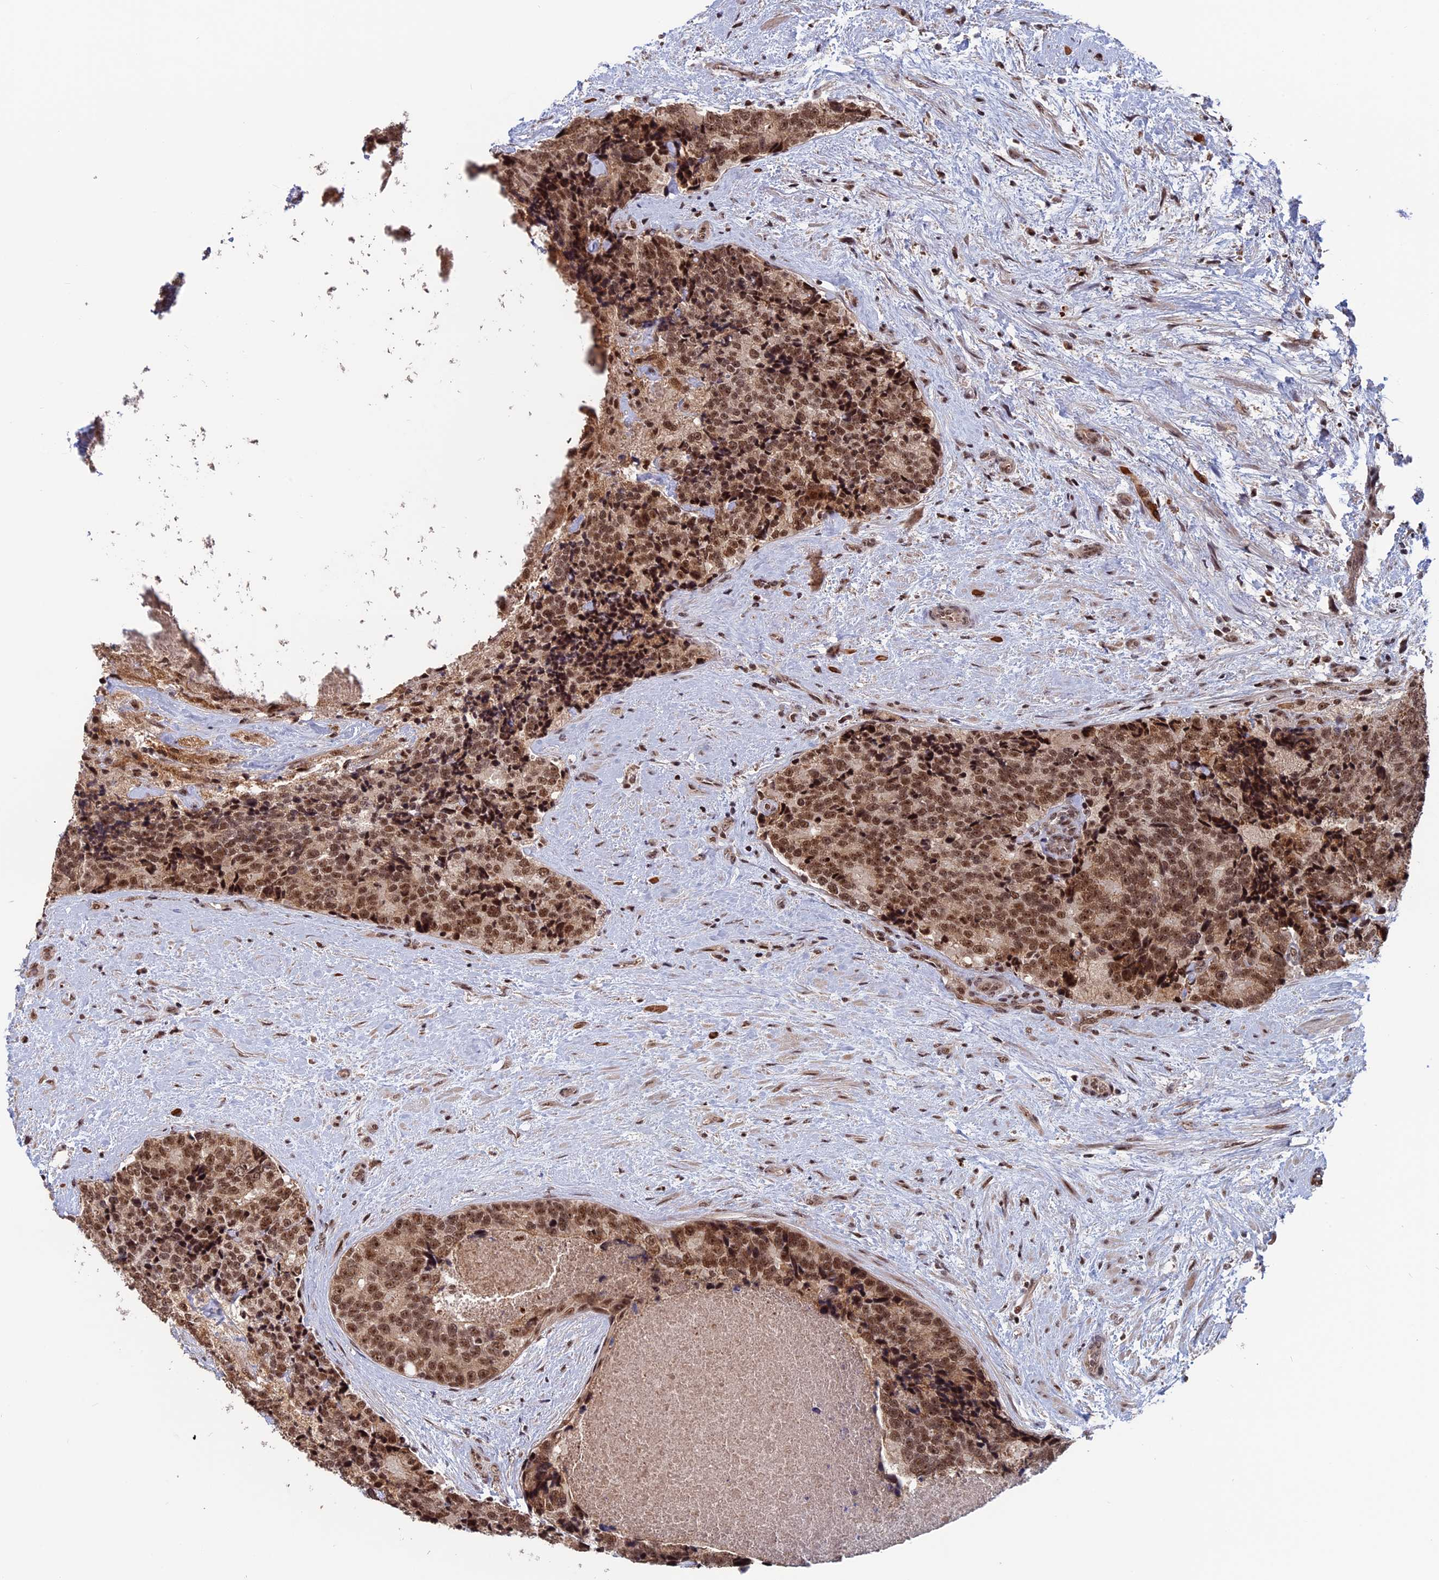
{"staining": {"intensity": "moderate", "quantity": ">75%", "location": "cytoplasmic/membranous,nuclear"}, "tissue": "prostate cancer", "cell_type": "Tumor cells", "image_type": "cancer", "snomed": [{"axis": "morphology", "description": "Adenocarcinoma, High grade"}, {"axis": "topography", "description": "Prostate"}], "caption": "A medium amount of moderate cytoplasmic/membranous and nuclear staining is appreciated in about >75% of tumor cells in adenocarcinoma (high-grade) (prostate) tissue.", "gene": "CACTIN", "patient": {"sex": "male", "age": 70}}